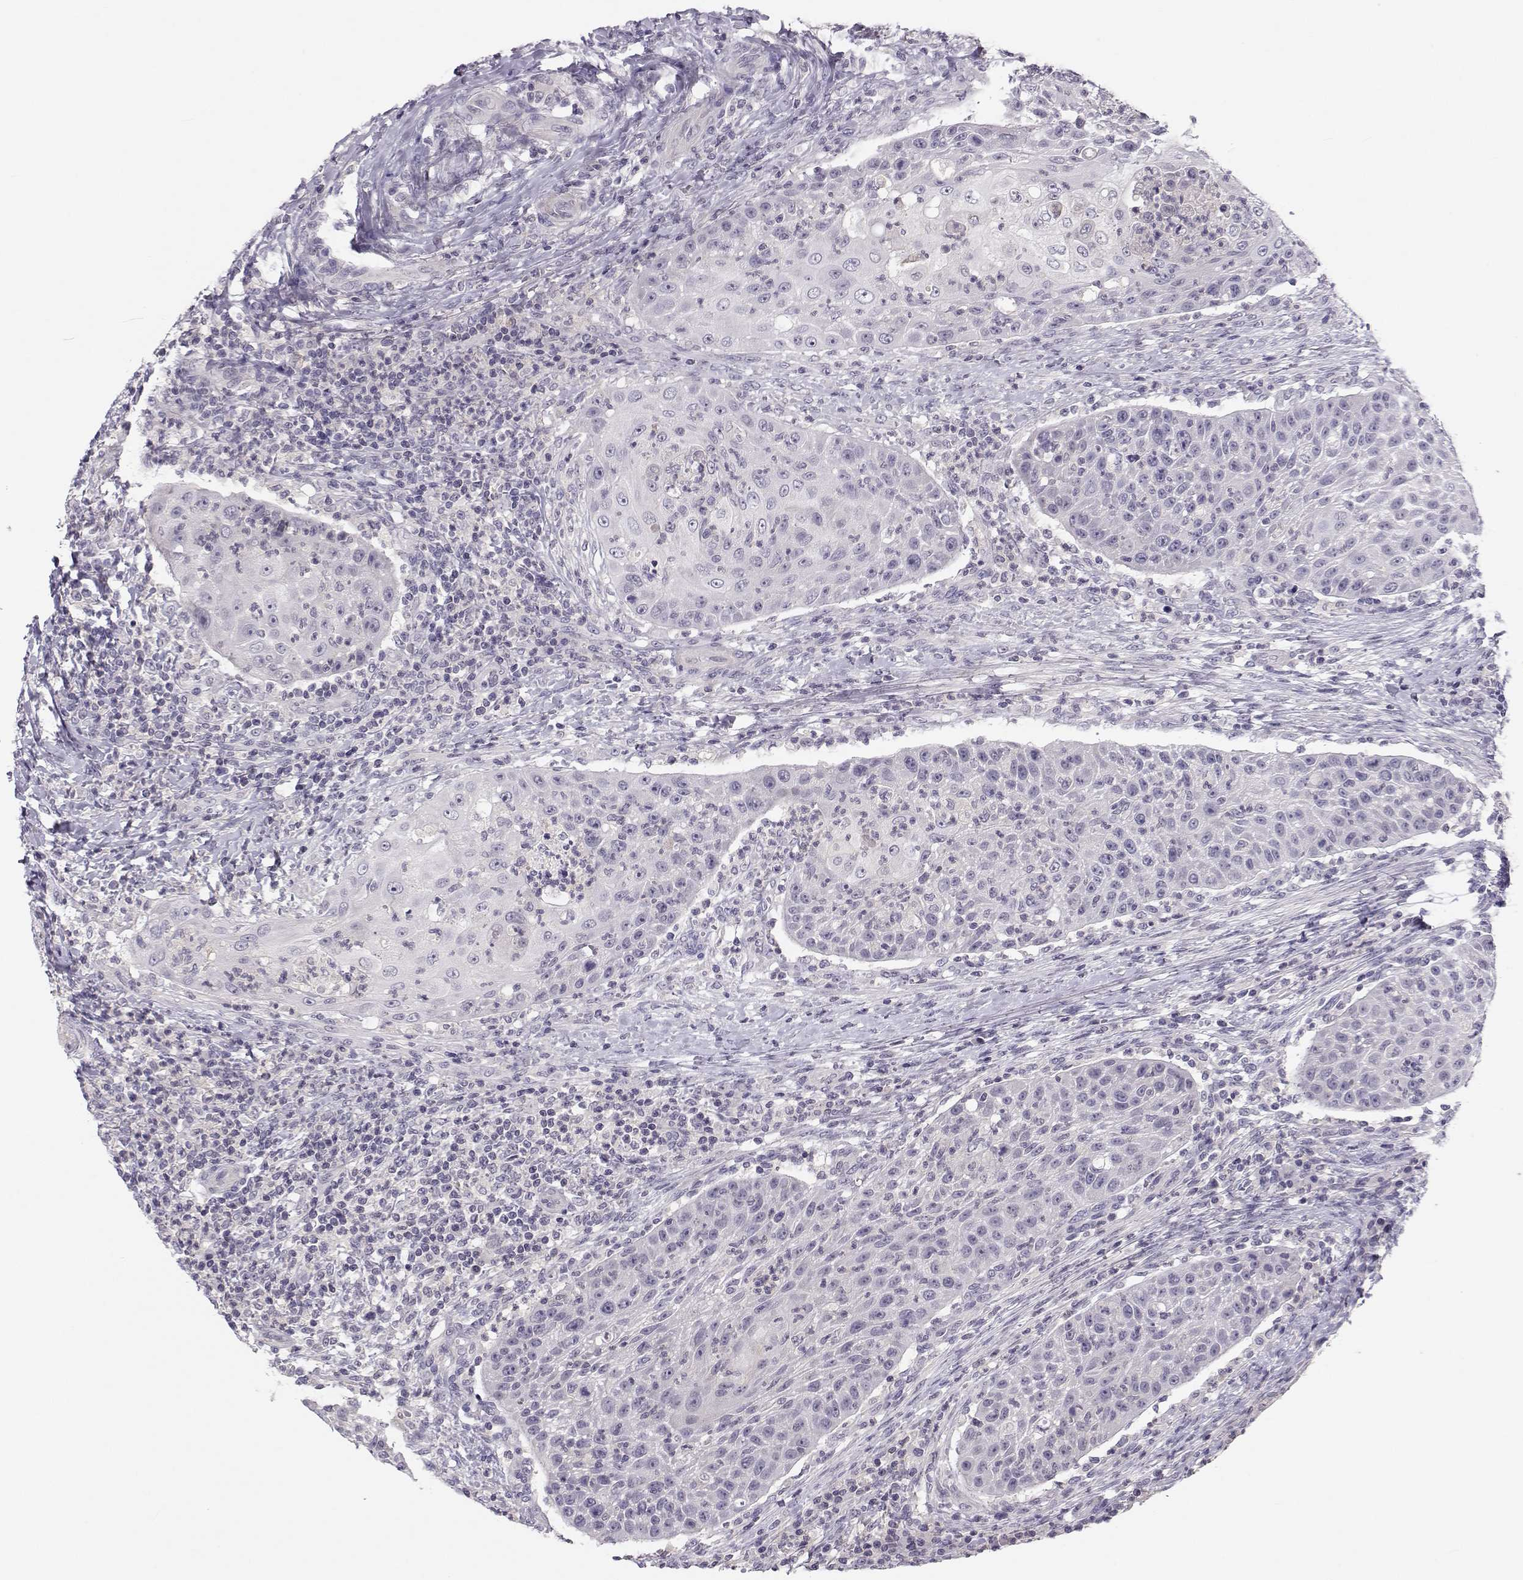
{"staining": {"intensity": "negative", "quantity": "none", "location": "none"}, "tissue": "head and neck cancer", "cell_type": "Tumor cells", "image_type": "cancer", "snomed": [{"axis": "morphology", "description": "Squamous cell carcinoma, NOS"}, {"axis": "topography", "description": "Head-Neck"}], "caption": "Tumor cells show no significant positivity in head and neck cancer.", "gene": "MROH7", "patient": {"sex": "male", "age": 69}}